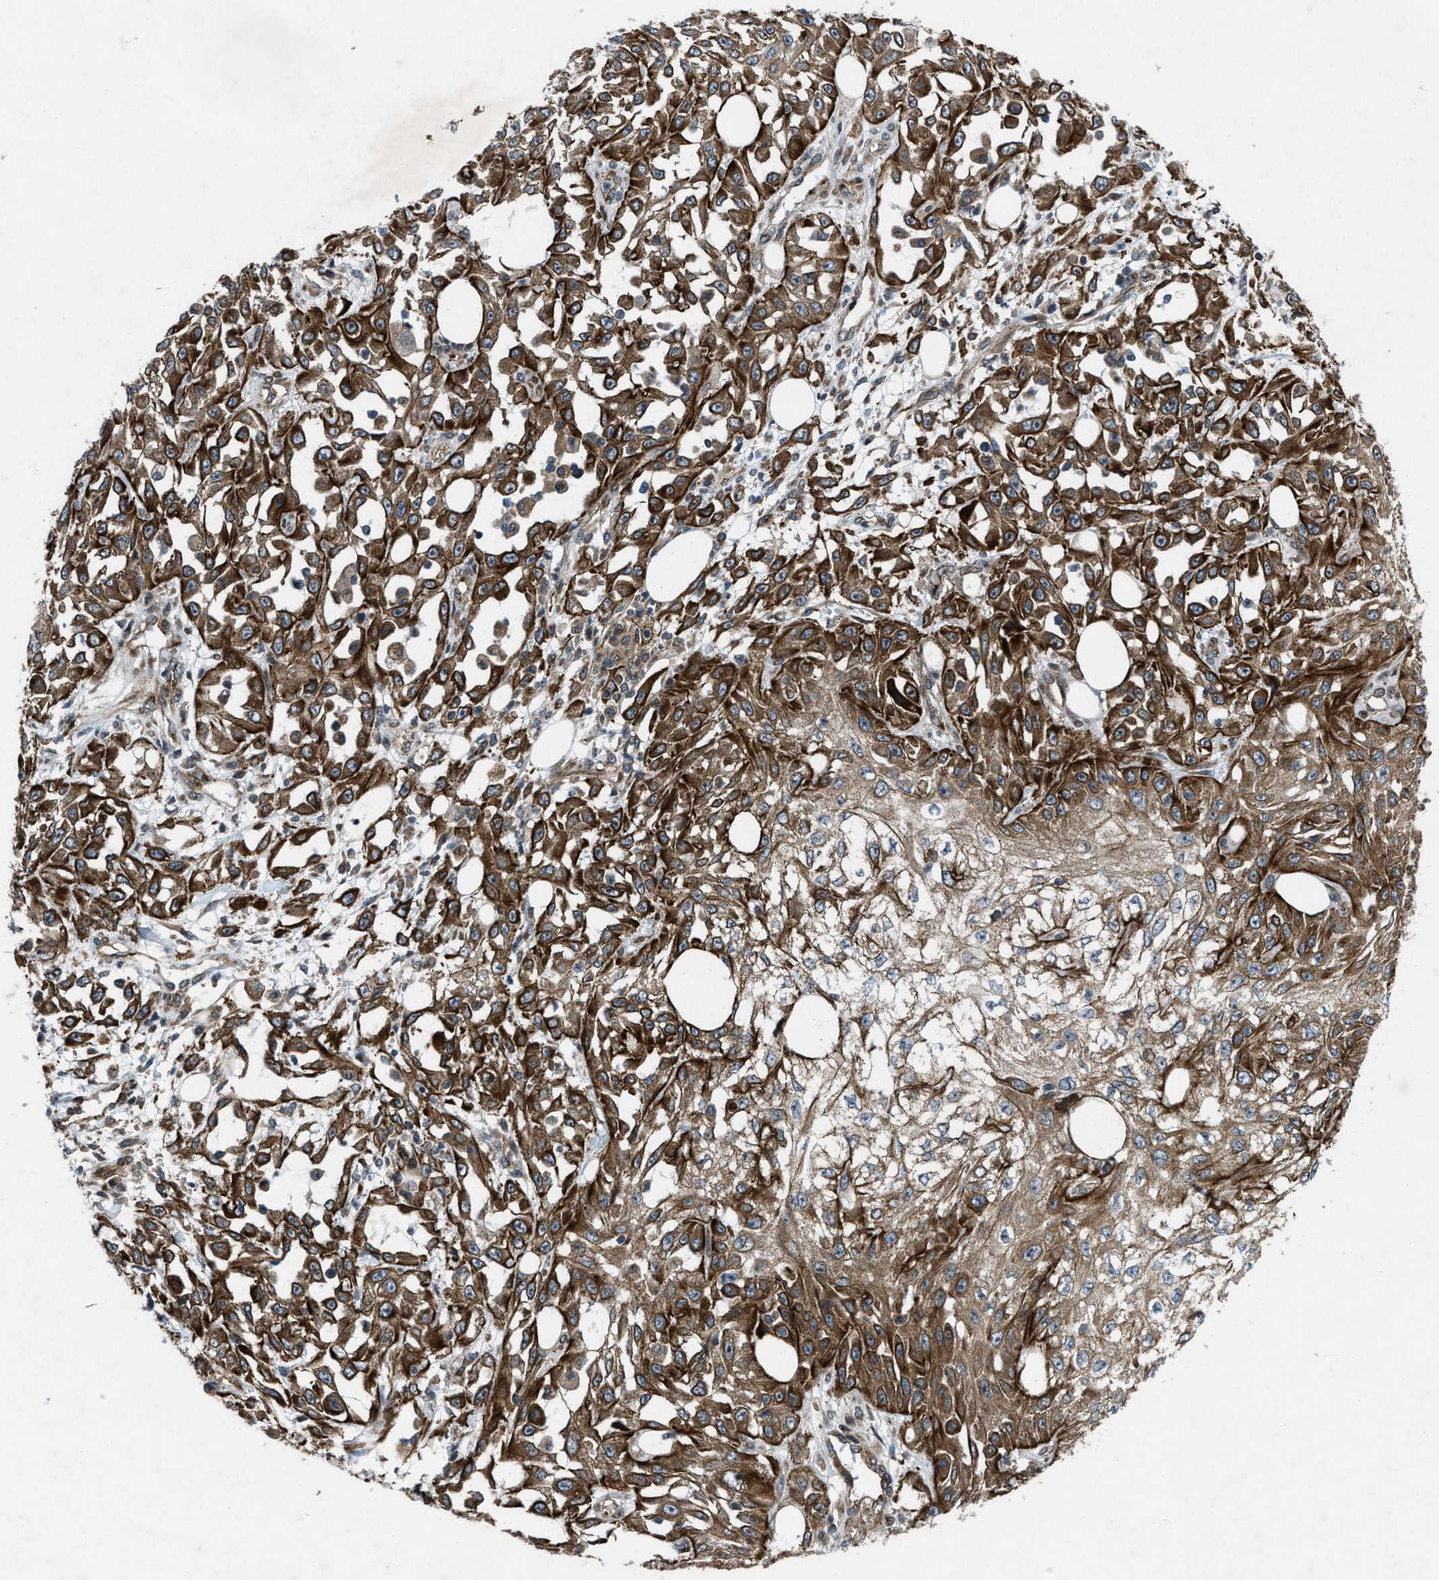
{"staining": {"intensity": "moderate", "quantity": ">75%", "location": "cytoplasmic/membranous"}, "tissue": "skin cancer", "cell_type": "Tumor cells", "image_type": "cancer", "snomed": [{"axis": "morphology", "description": "Squamous cell carcinoma, NOS"}, {"axis": "morphology", "description": "Squamous cell carcinoma, metastatic, NOS"}, {"axis": "topography", "description": "Skin"}, {"axis": "topography", "description": "Lymph node"}], "caption": "A high-resolution image shows IHC staining of skin metastatic squamous cell carcinoma, which exhibits moderate cytoplasmic/membranous expression in approximately >75% of tumor cells.", "gene": "URGCP", "patient": {"sex": "male", "age": 75}}